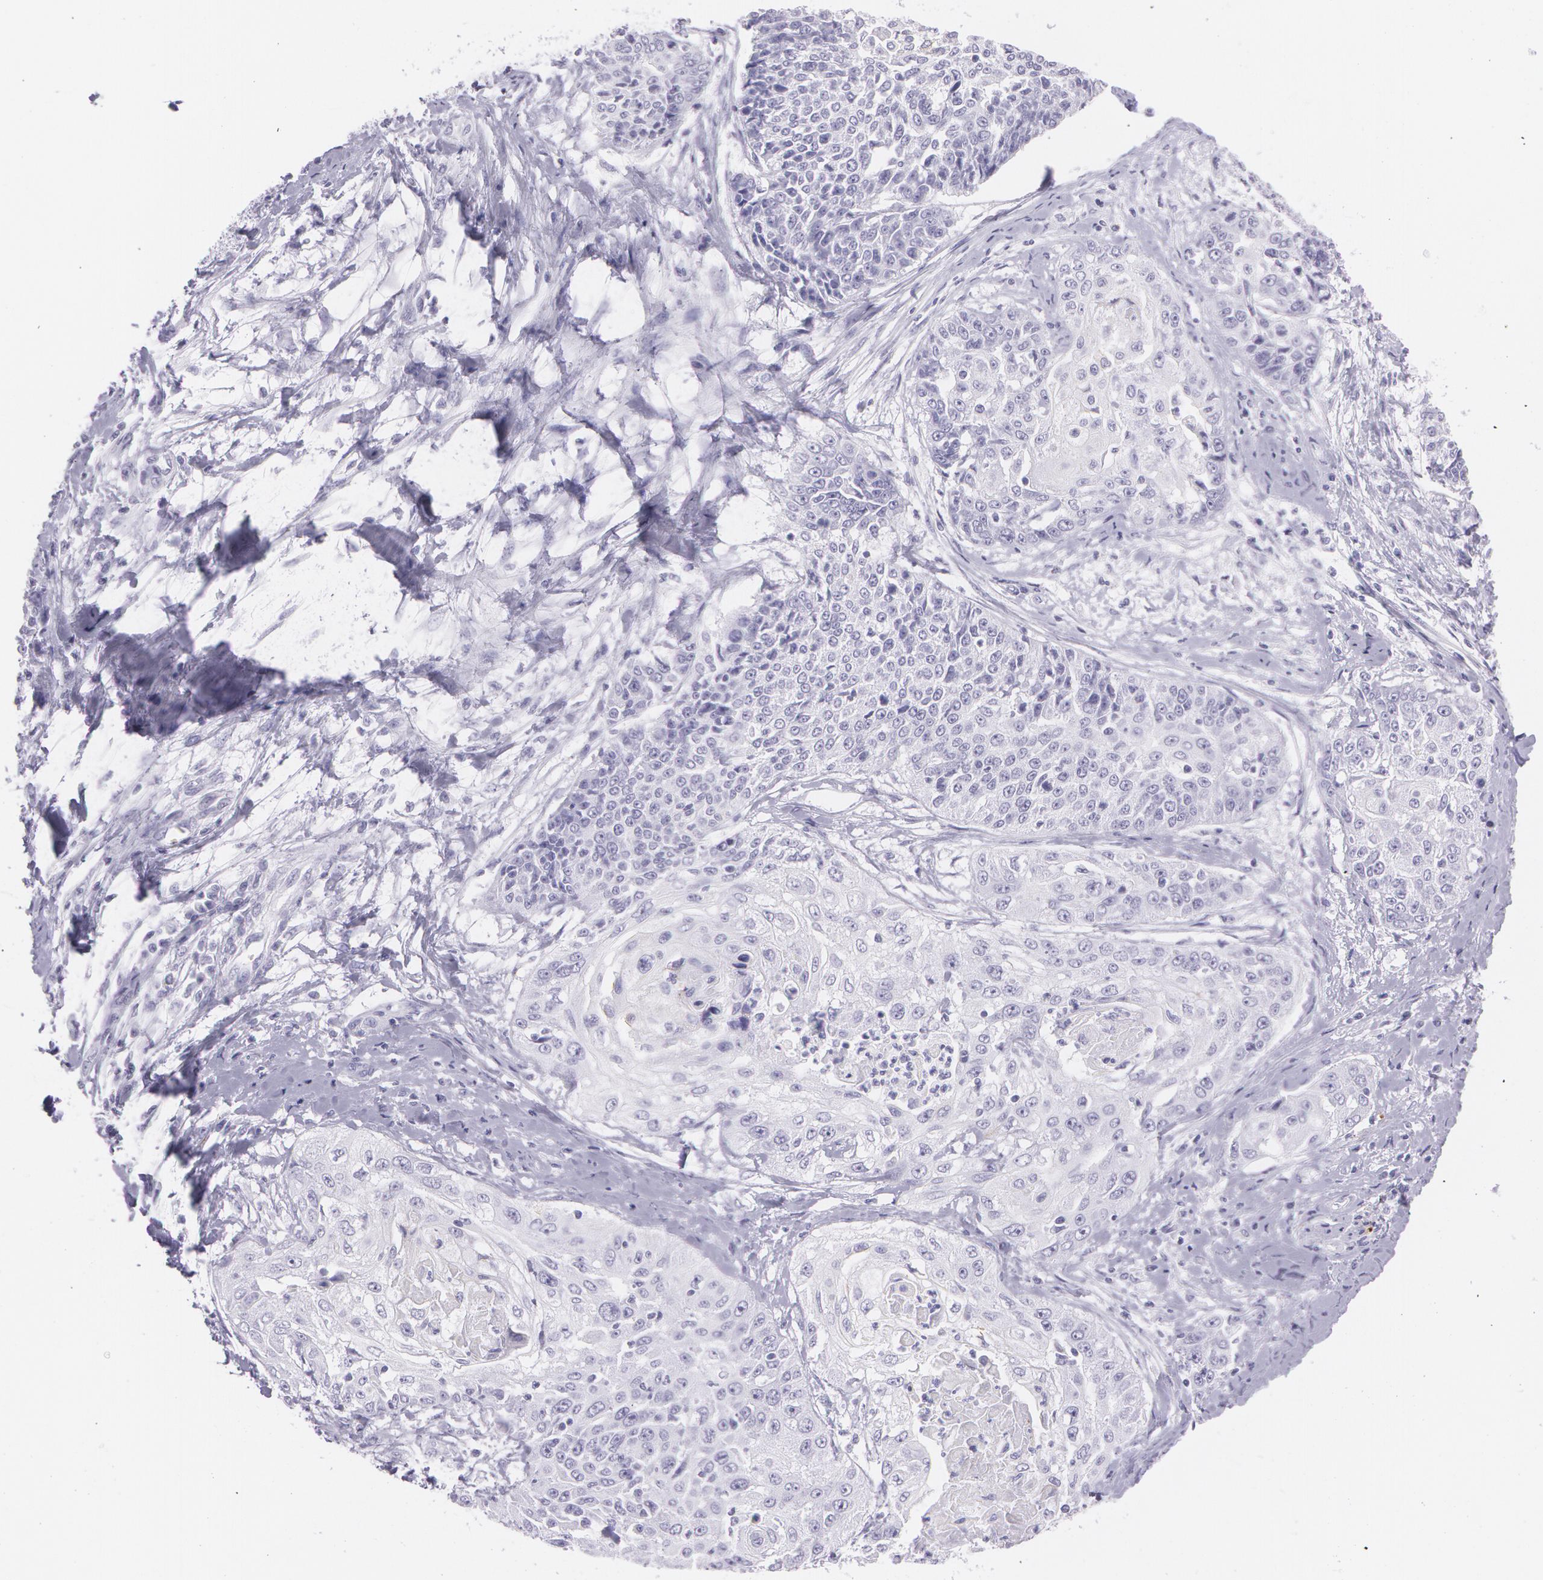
{"staining": {"intensity": "negative", "quantity": "none", "location": "none"}, "tissue": "cervical cancer", "cell_type": "Tumor cells", "image_type": "cancer", "snomed": [{"axis": "morphology", "description": "Squamous cell carcinoma, NOS"}, {"axis": "topography", "description": "Cervix"}], "caption": "There is no significant positivity in tumor cells of cervical squamous cell carcinoma.", "gene": "SNCG", "patient": {"sex": "female", "age": 64}}